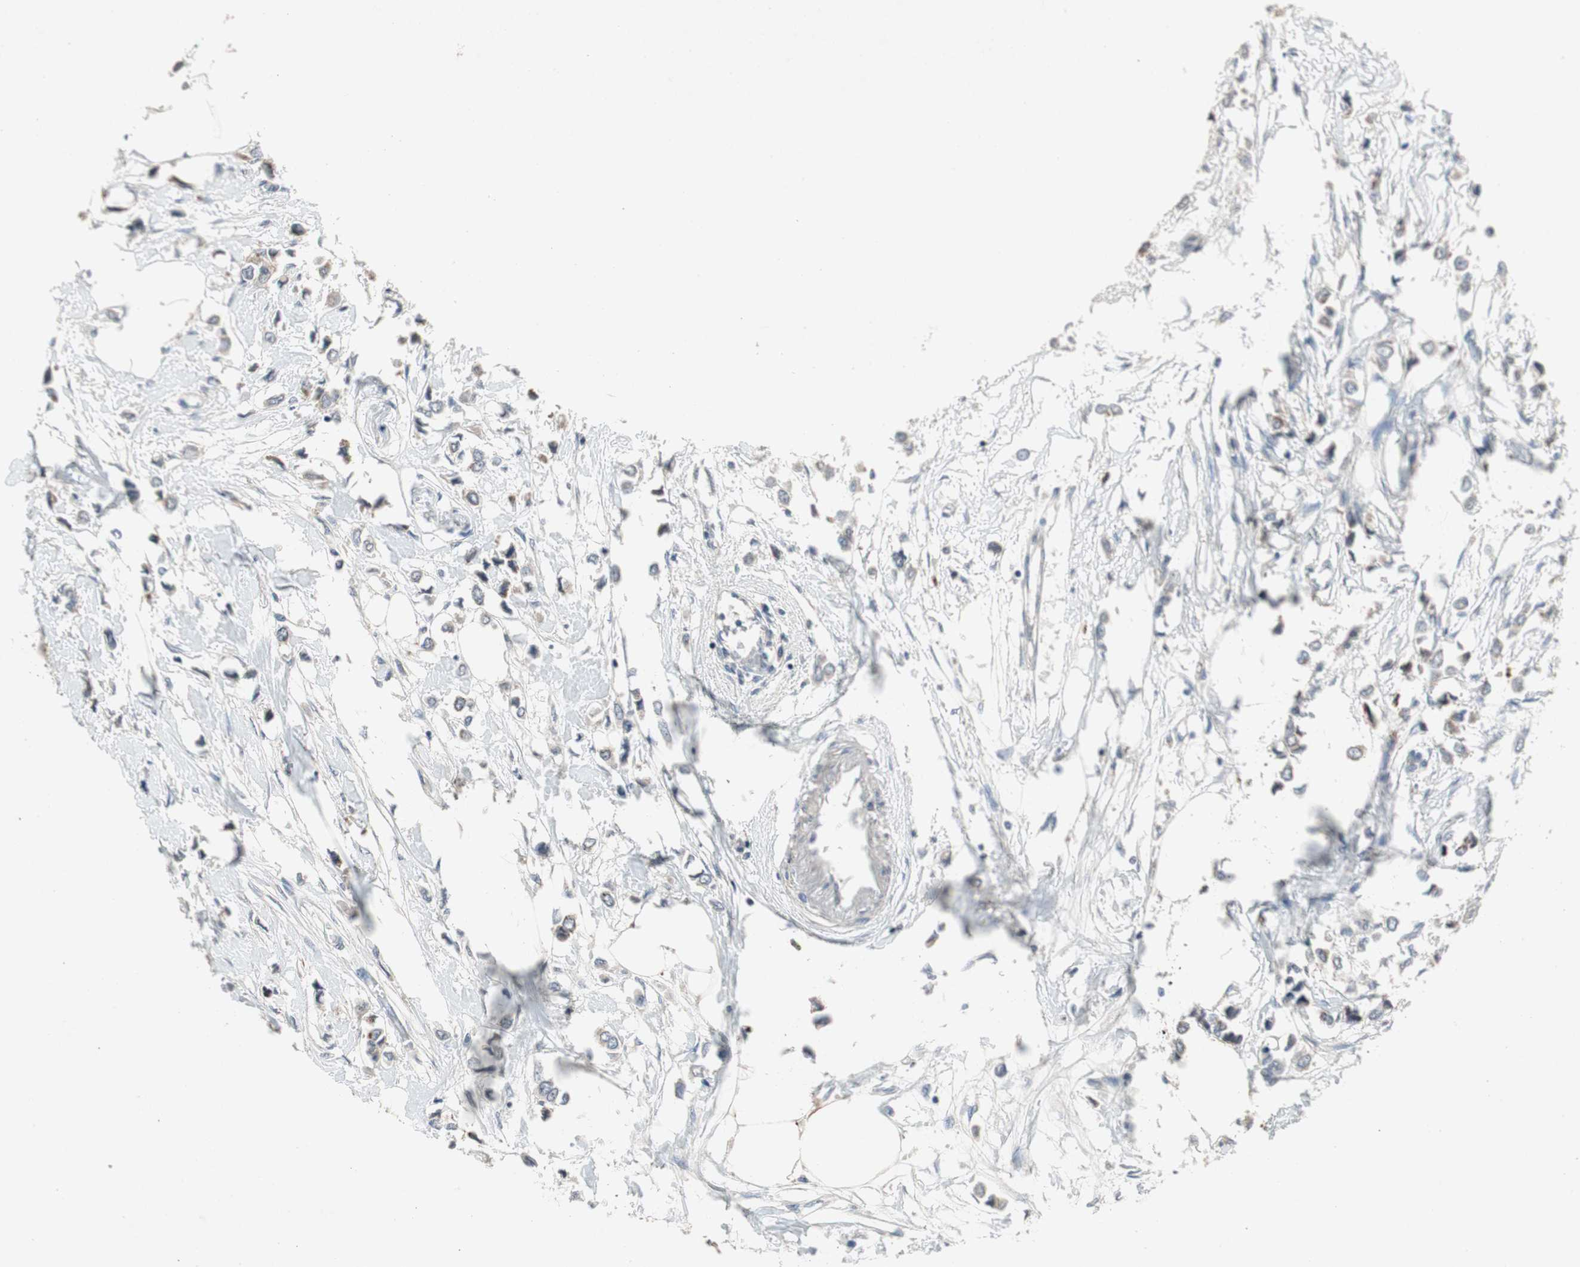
{"staining": {"intensity": "moderate", "quantity": "<25%", "location": "cytoplasmic/membranous"}, "tissue": "breast cancer", "cell_type": "Tumor cells", "image_type": "cancer", "snomed": [{"axis": "morphology", "description": "Lobular carcinoma"}, {"axis": "topography", "description": "Breast"}], "caption": "Breast cancer was stained to show a protein in brown. There is low levels of moderate cytoplasmic/membranous positivity in approximately <25% of tumor cells.", "gene": "ALPL", "patient": {"sex": "female", "age": 51}}